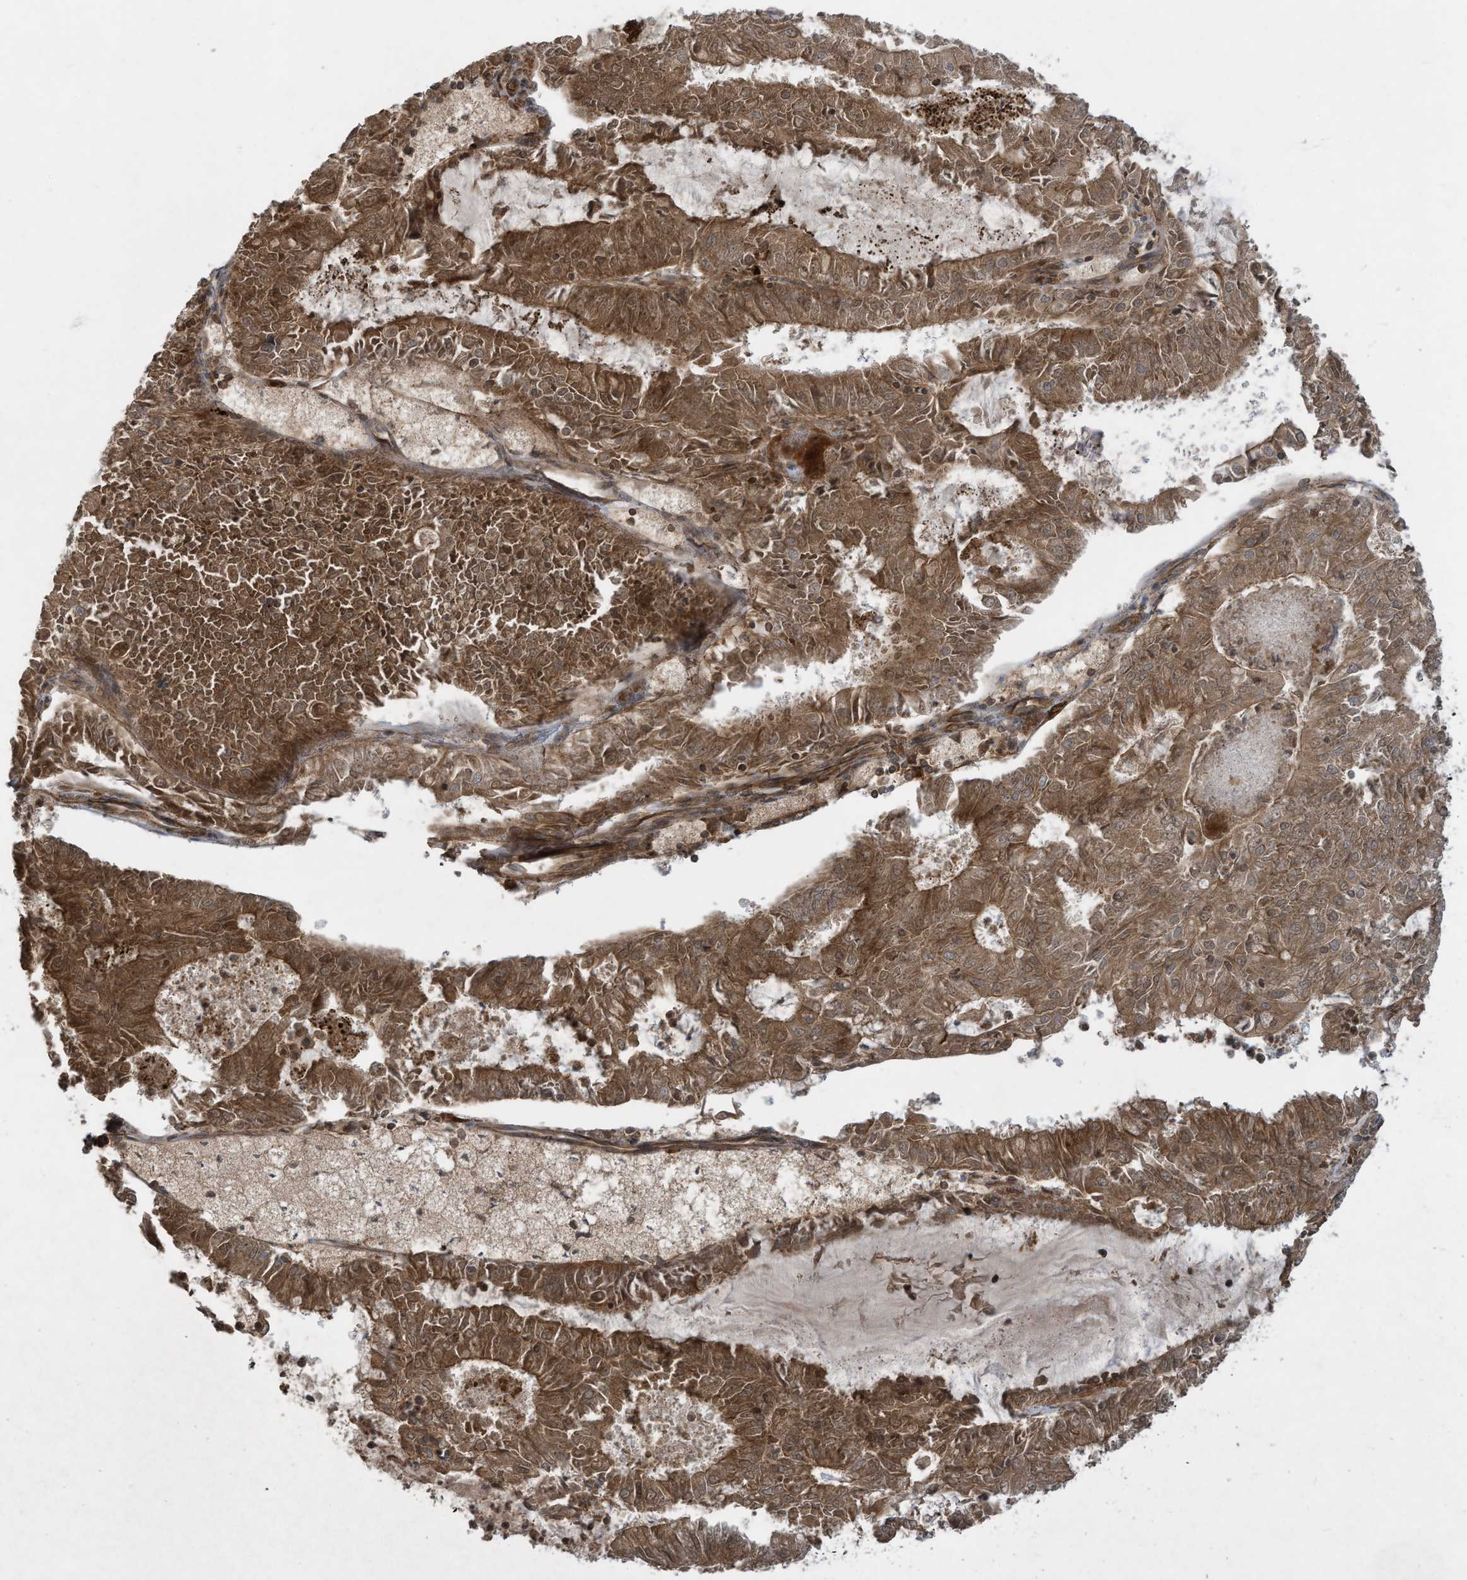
{"staining": {"intensity": "moderate", "quantity": ">75%", "location": "cytoplasmic/membranous"}, "tissue": "endometrial cancer", "cell_type": "Tumor cells", "image_type": "cancer", "snomed": [{"axis": "morphology", "description": "Adenocarcinoma, NOS"}, {"axis": "topography", "description": "Endometrium"}], "caption": "Endometrial adenocarcinoma stained with a brown dye displays moderate cytoplasmic/membranous positive expression in approximately >75% of tumor cells.", "gene": "DDIT4", "patient": {"sex": "female", "age": 57}}